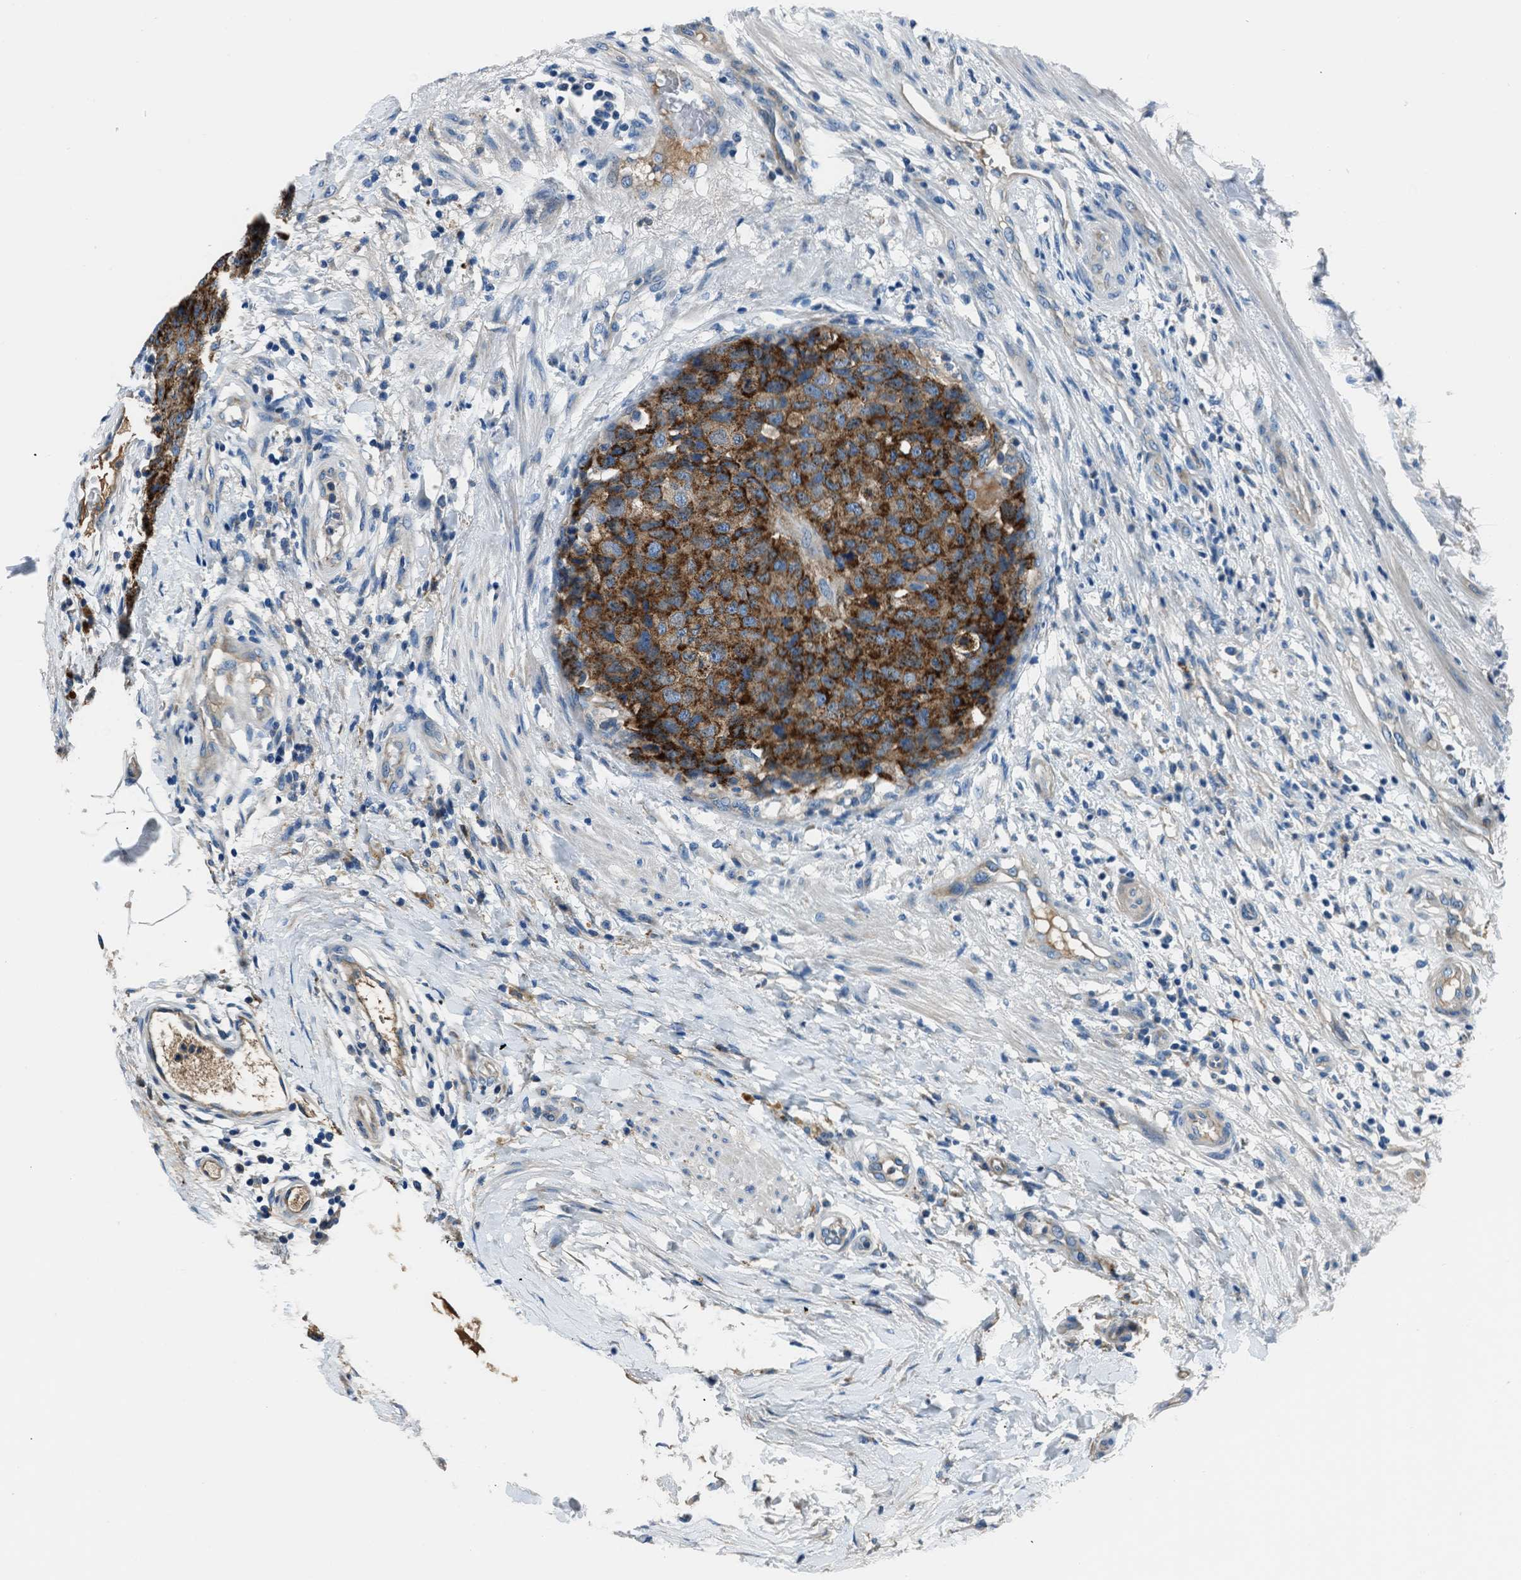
{"staining": {"intensity": "strong", "quantity": ">75%", "location": "cytoplasmic/membranous"}, "tissue": "testis cancer", "cell_type": "Tumor cells", "image_type": "cancer", "snomed": [{"axis": "morphology", "description": "Seminoma, NOS"}, {"axis": "topography", "description": "Testis"}], "caption": "IHC histopathology image of human testis seminoma stained for a protein (brown), which demonstrates high levels of strong cytoplasmic/membranous staining in approximately >75% of tumor cells.", "gene": "SLC38A6", "patient": {"sex": "male", "age": 59}}